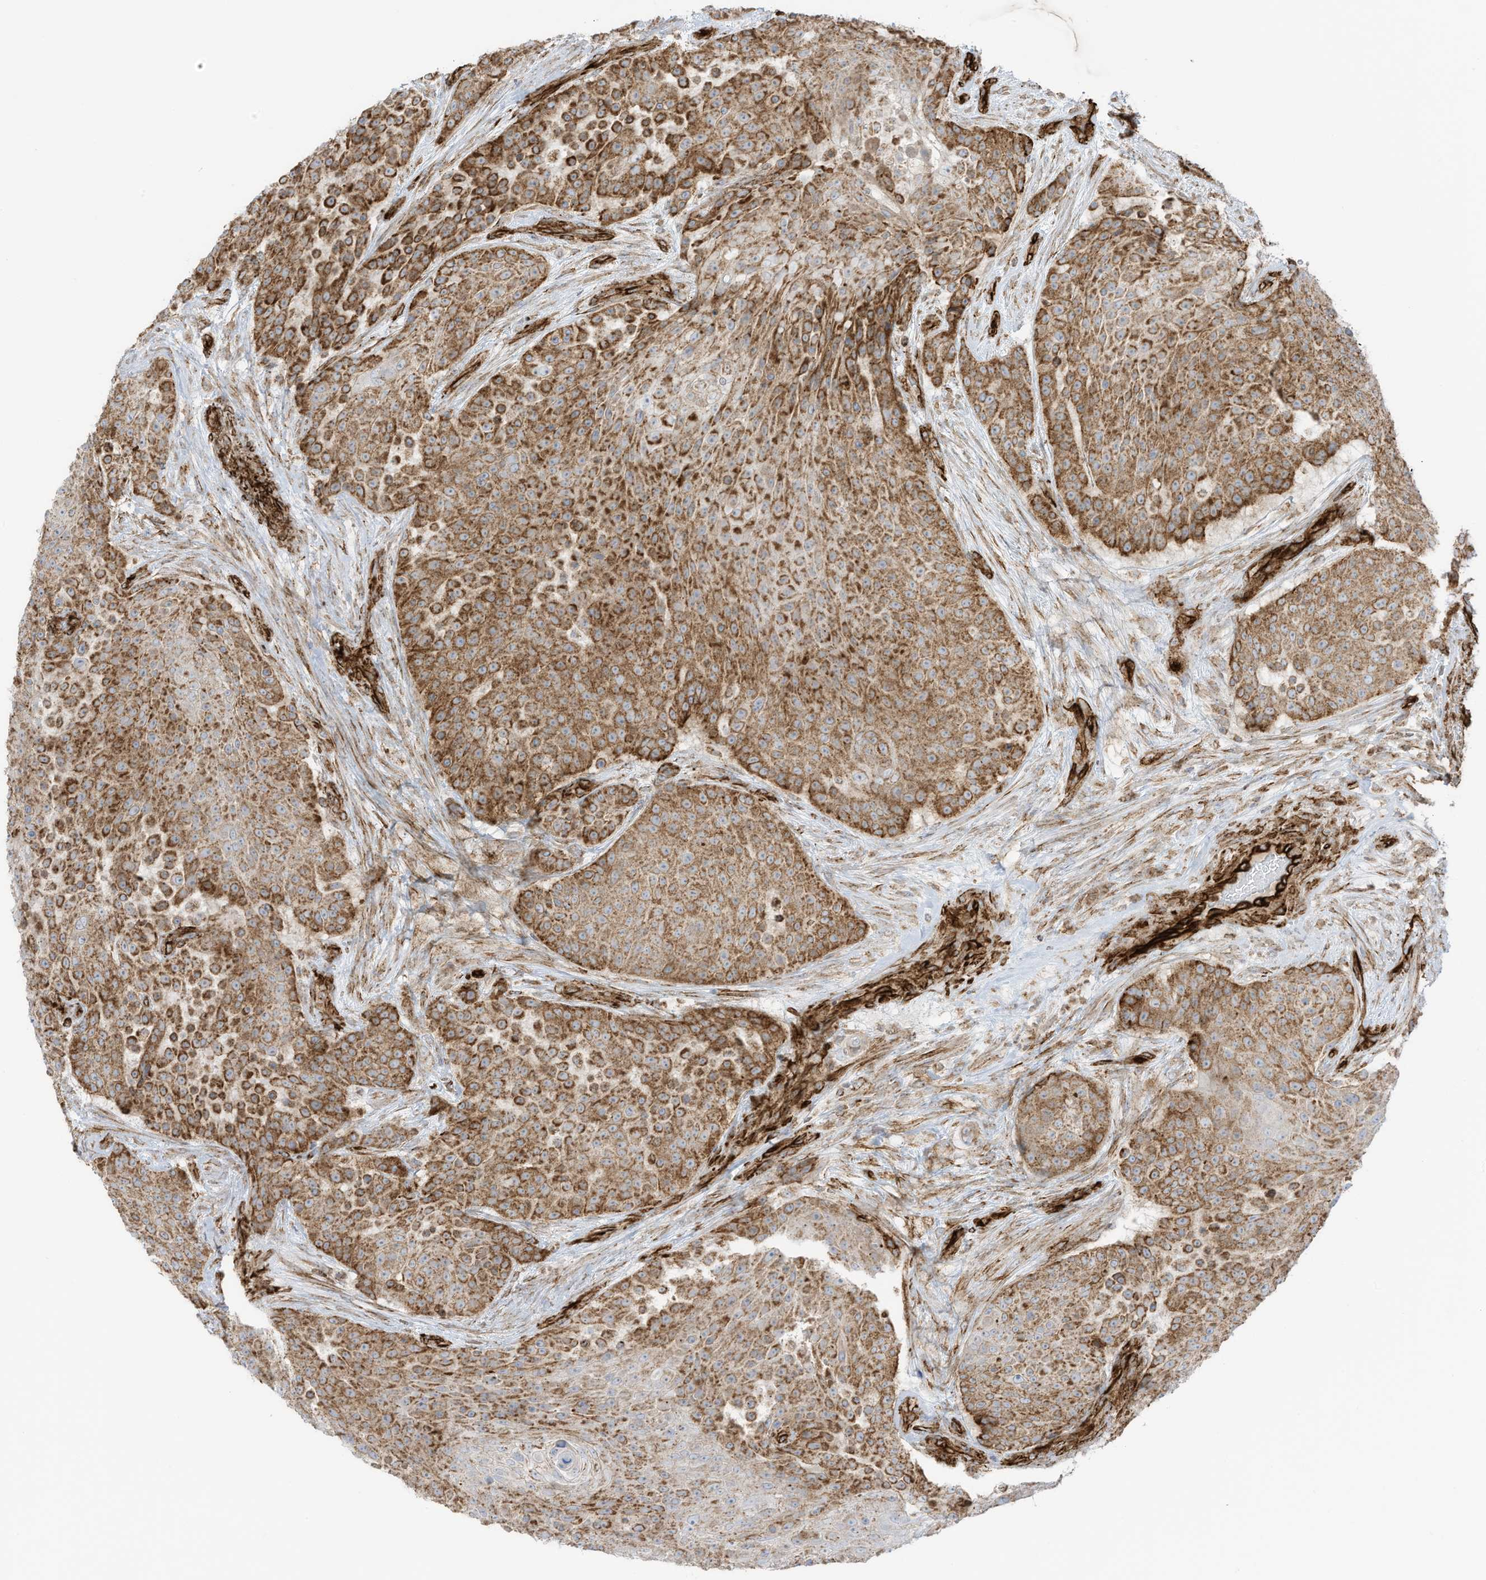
{"staining": {"intensity": "moderate", "quantity": ">75%", "location": "cytoplasmic/membranous"}, "tissue": "urothelial cancer", "cell_type": "Tumor cells", "image_type": "cancer", "snomed": [{"axis": "morphology", "description": "Urothelial carcinoma, High grade"}, {"axis": "topography", "description": "Urinary bladder"}], "caption": "A high-resolution photomicrograph shows immunohistochemistry (IHC) staining of high-grade urothelial carcinoma, which reveals moderate cytoplasmic/membranous positivity in about >75% of tumor cells. Immunohistochemistry (ihc) stains the protein in brown and the nuclei are stained blue.", "gene": "ABCB7", "patient": {"sex": "female", "age": 63}}